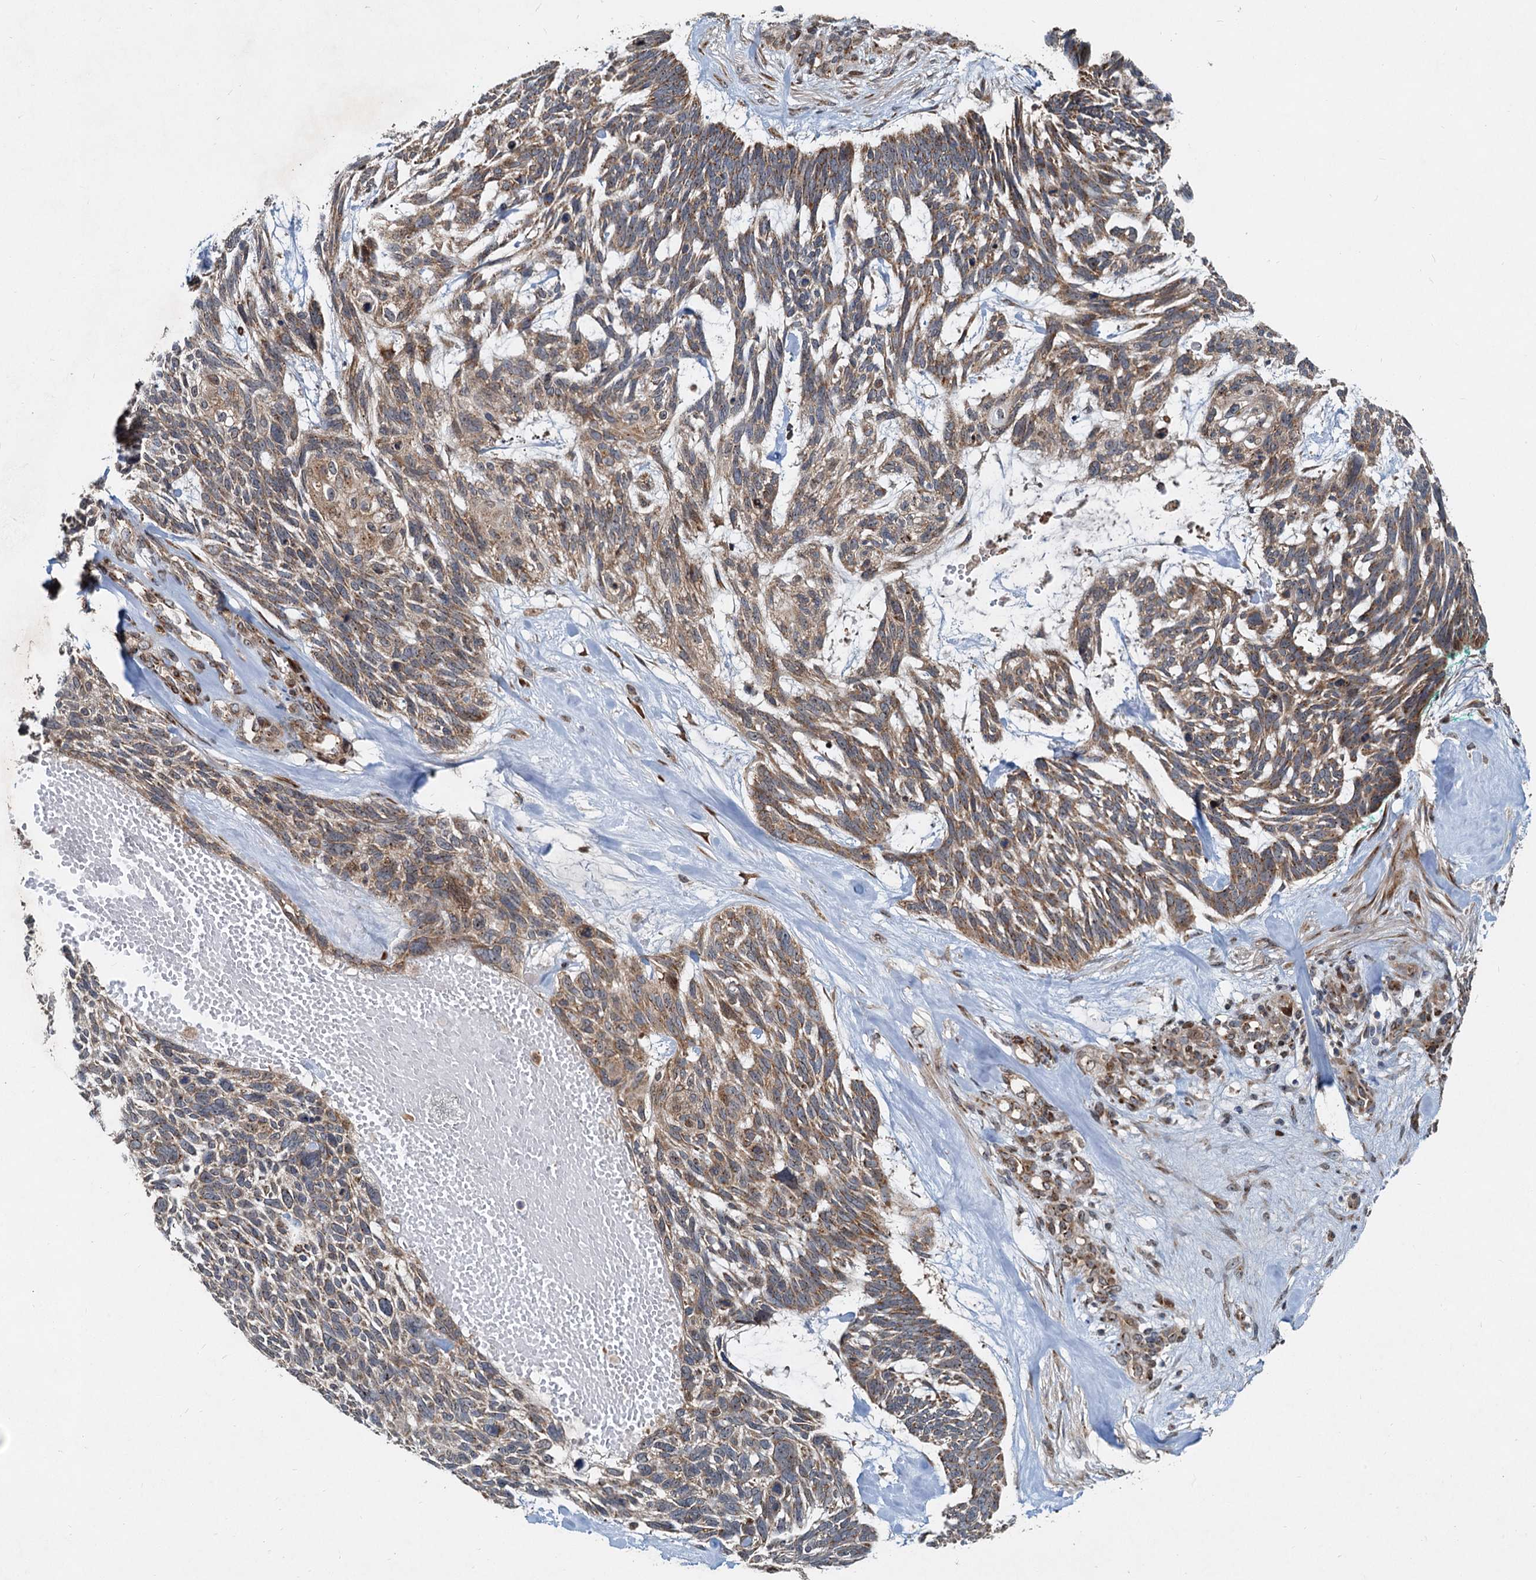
{"staining": {"intensity": "moderate", "quantity": ">75%", "location": "cytoplasmic/membranous"}, "tissue": "skin cancer", "cell_type": "Tumor cells", "image_type": "cancer", "snomed": [{"axis": "morphology", "description": "Basal cell carcinoma"}, {"axis": "topography", "description": "Skin"}], "caption": "IHC image of neoplastic tissue: skin cancer stained using IHC reveals medium levels of moderate protein expression localized specifically in the cytoplasmic/membranous of tumor cells, appearing as a cytoplasmic/membranous brown color.", "gene": "CEP68", "patient": {"sex": "male", "age": 88}}